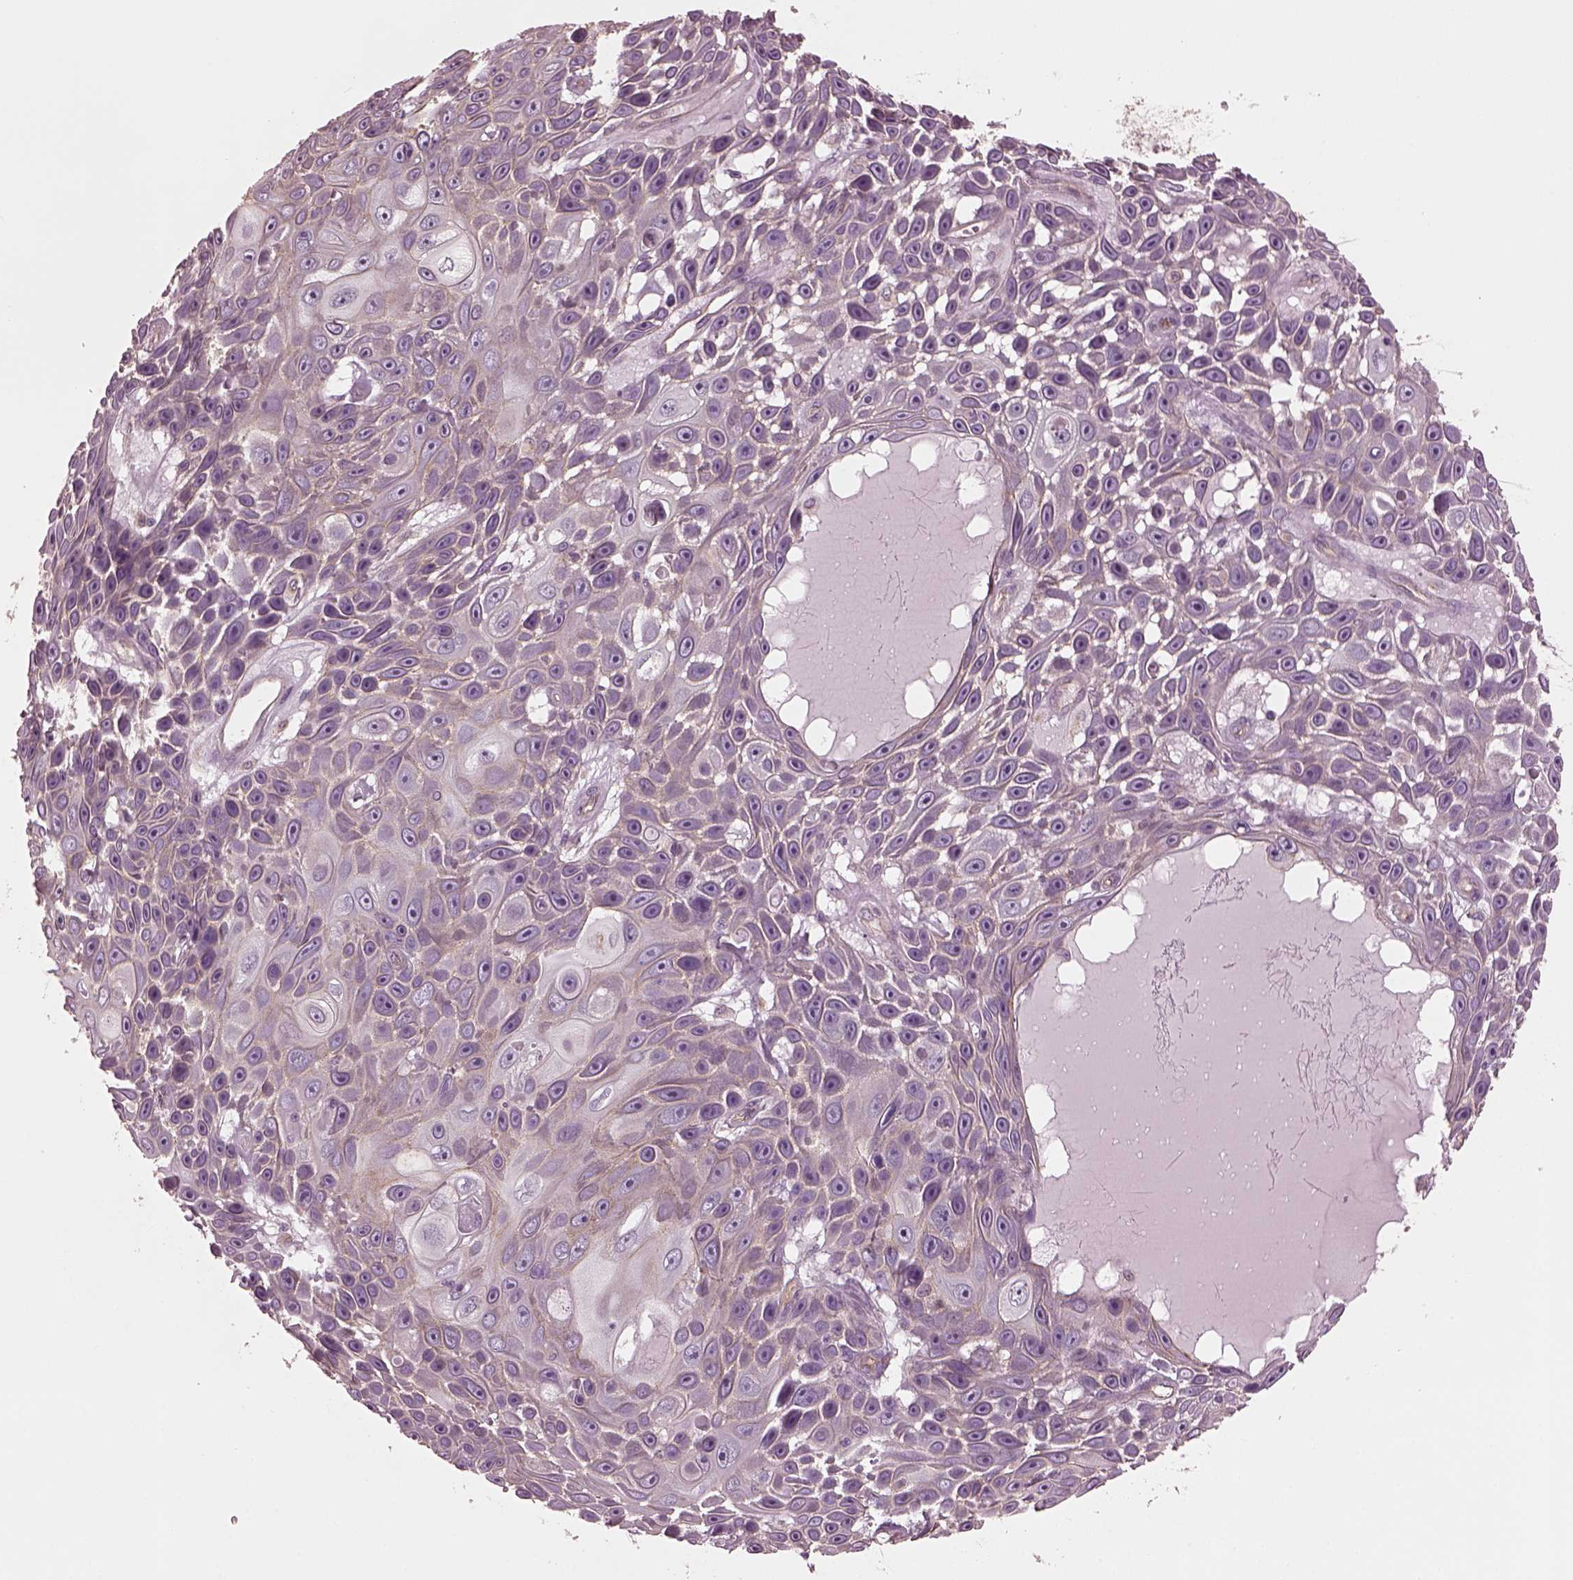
{"staining": {"intensity": "weak", "quantity": "25%-75%", "location": "cytoplasmic/membranous"}, "tissue": "skin cancer", "cell_type": "Tumor cells", "image_type": "cancer", "snomed": [{"axis": "morphology", "description": "Squamous cell carcinoma, NOS"}, {"axis": "topography", "description": "Skin"}], "caption": "A high-resolution image shows immunohistochemistry staining of skin squamous cell carcinoma, which shows weak cytoplasmic/membranous positivity in about 25%-75% of tumor cells.", "gene": "ODAD1", "patient": {"sex": "male", "age": 82}}